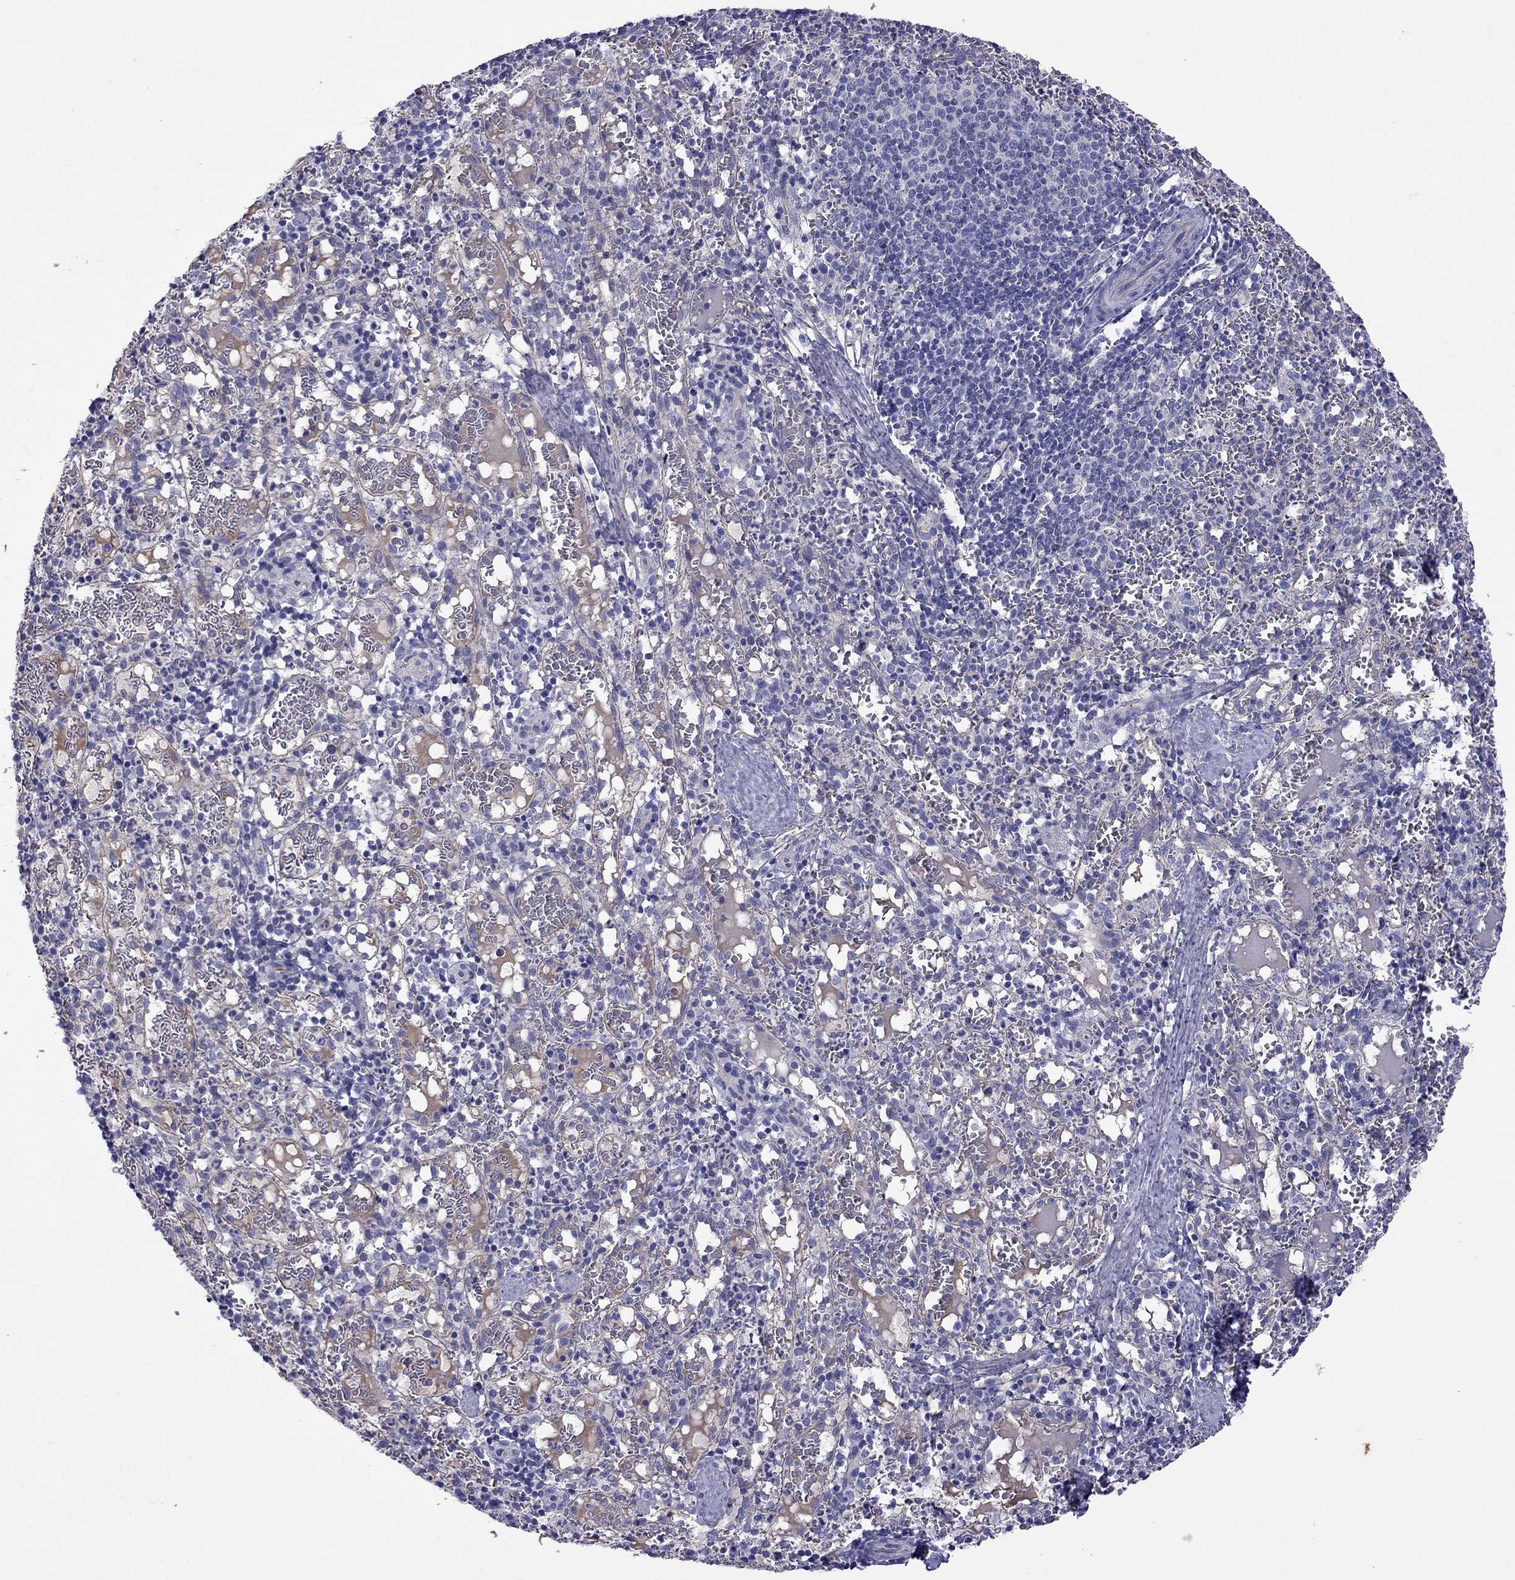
{"staining": {"intensity": "negative", "quantity": "none", "location": "none"}, "tissue": "spleen", "cell_type": "Cells in red pulp", "image_type": "normal", "snomed": [{"axis": "morphology", "description": "Normal tissue, NOS"}, {"axis": "topography", "description": "Spleen"}], "caption": "Immunohistochemistry histopathology image of benign spleen: human spleen stained with DAB (3,3'-diaminobenzidine) shows no significant protein staining in cells in red pulp.", "gene": "STAR", "patient": {"sex": "male", "age": 11}}